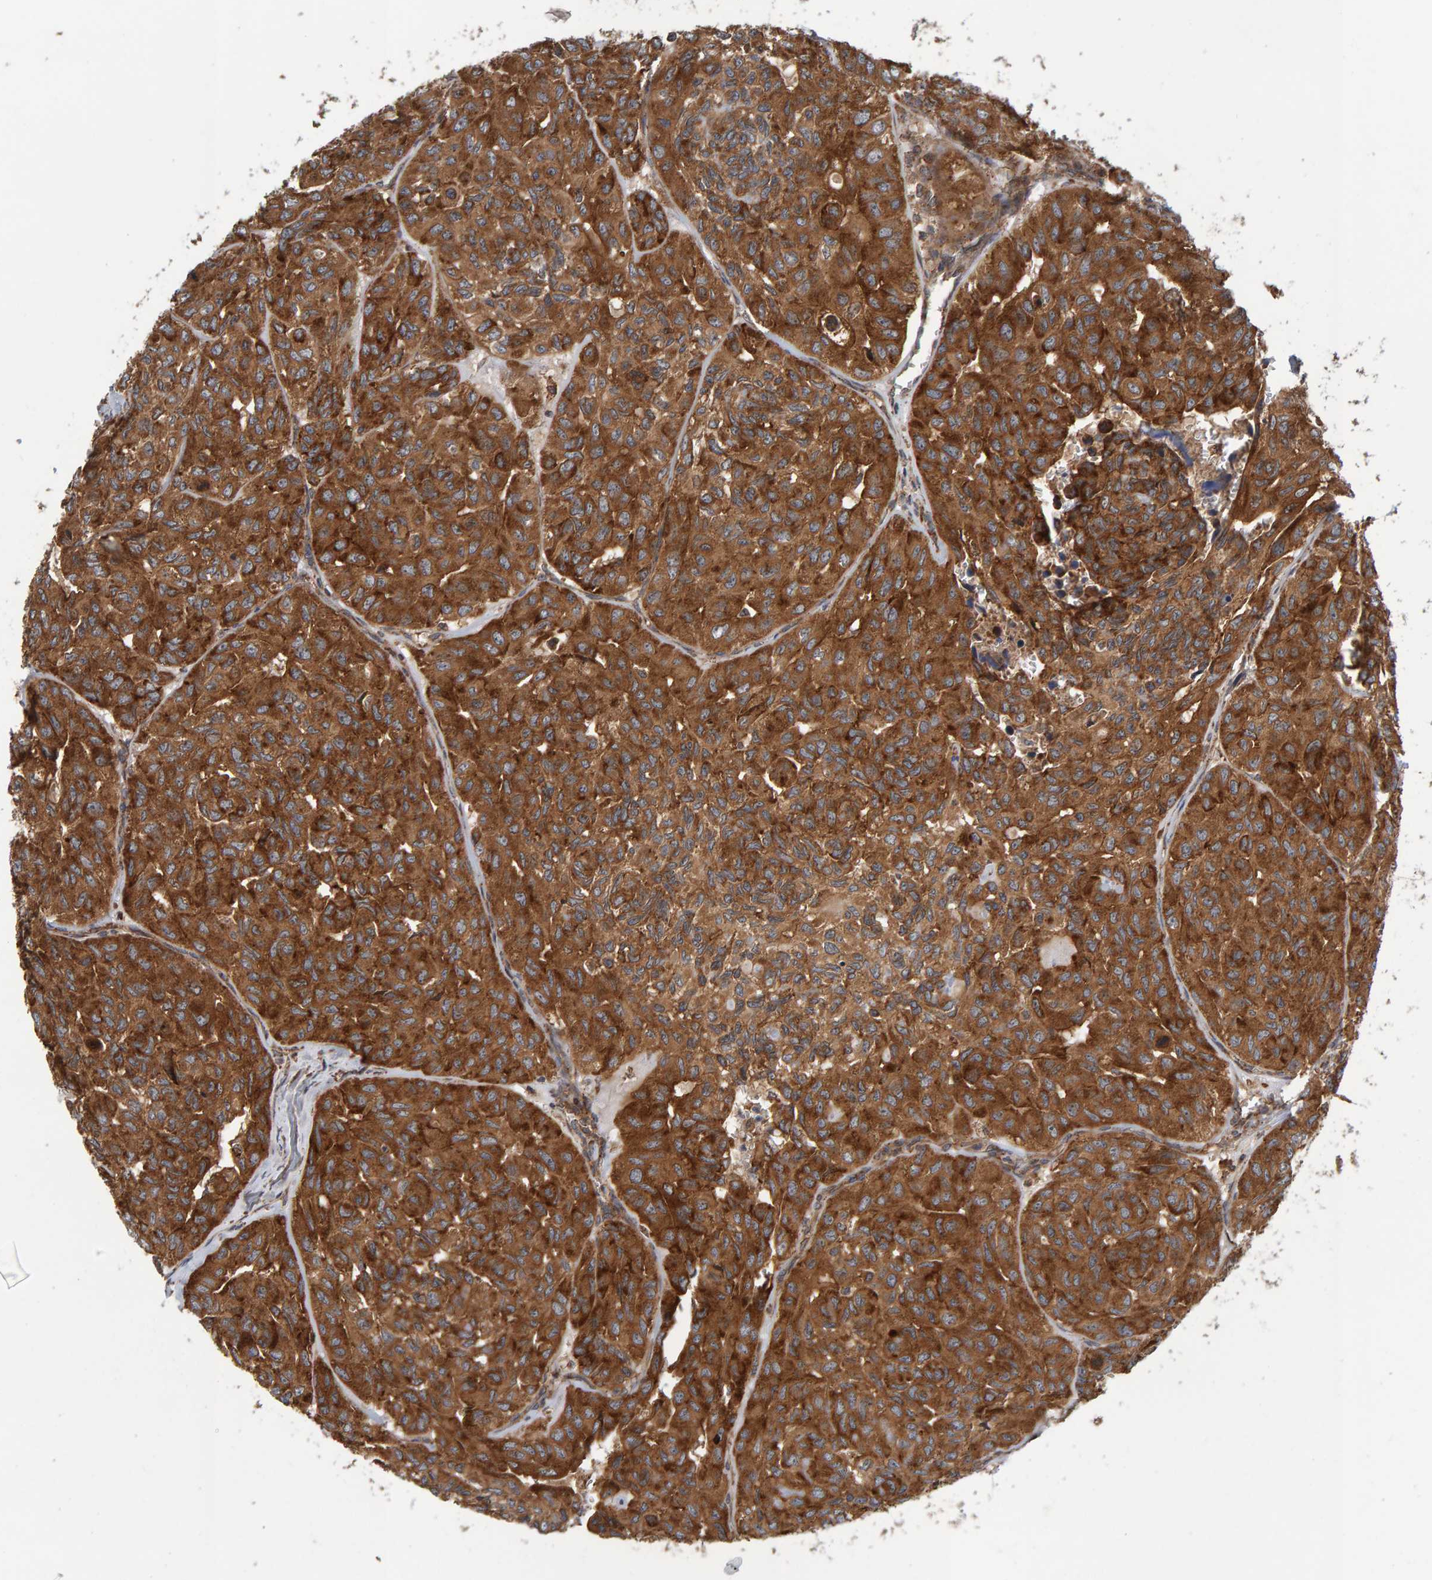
{"staining": {"intensity": "strong", "quantity": ">75%", "location": "cytoplasmic/membranous"}, "tissue": "head and neck cancer", "cell_type": "Tumor cells", "image_type": "cancer", "snomed": [{"axis": "morphology", "description": "Adenocarcinoma, NOS"}, {"axis": "topography", "description": "Salivary gland, NOS"}, {"axis": "topography", "description": "Head-Neck"}], "caption": "An immunohistochemistry photomicrograph of tumor tissue is shown. Protein staining in brown highlights strong cytoplasmic/membranous positivity in head and neck cancer within tumor cells. The staining was performed using DAB to visualize the protein expression in brown, while the nuclei were stained in blue with hematoxylin (Magnification: 20x).", "gene": "BAIAP2", "patient": {"sex": "female", "age": 76}}